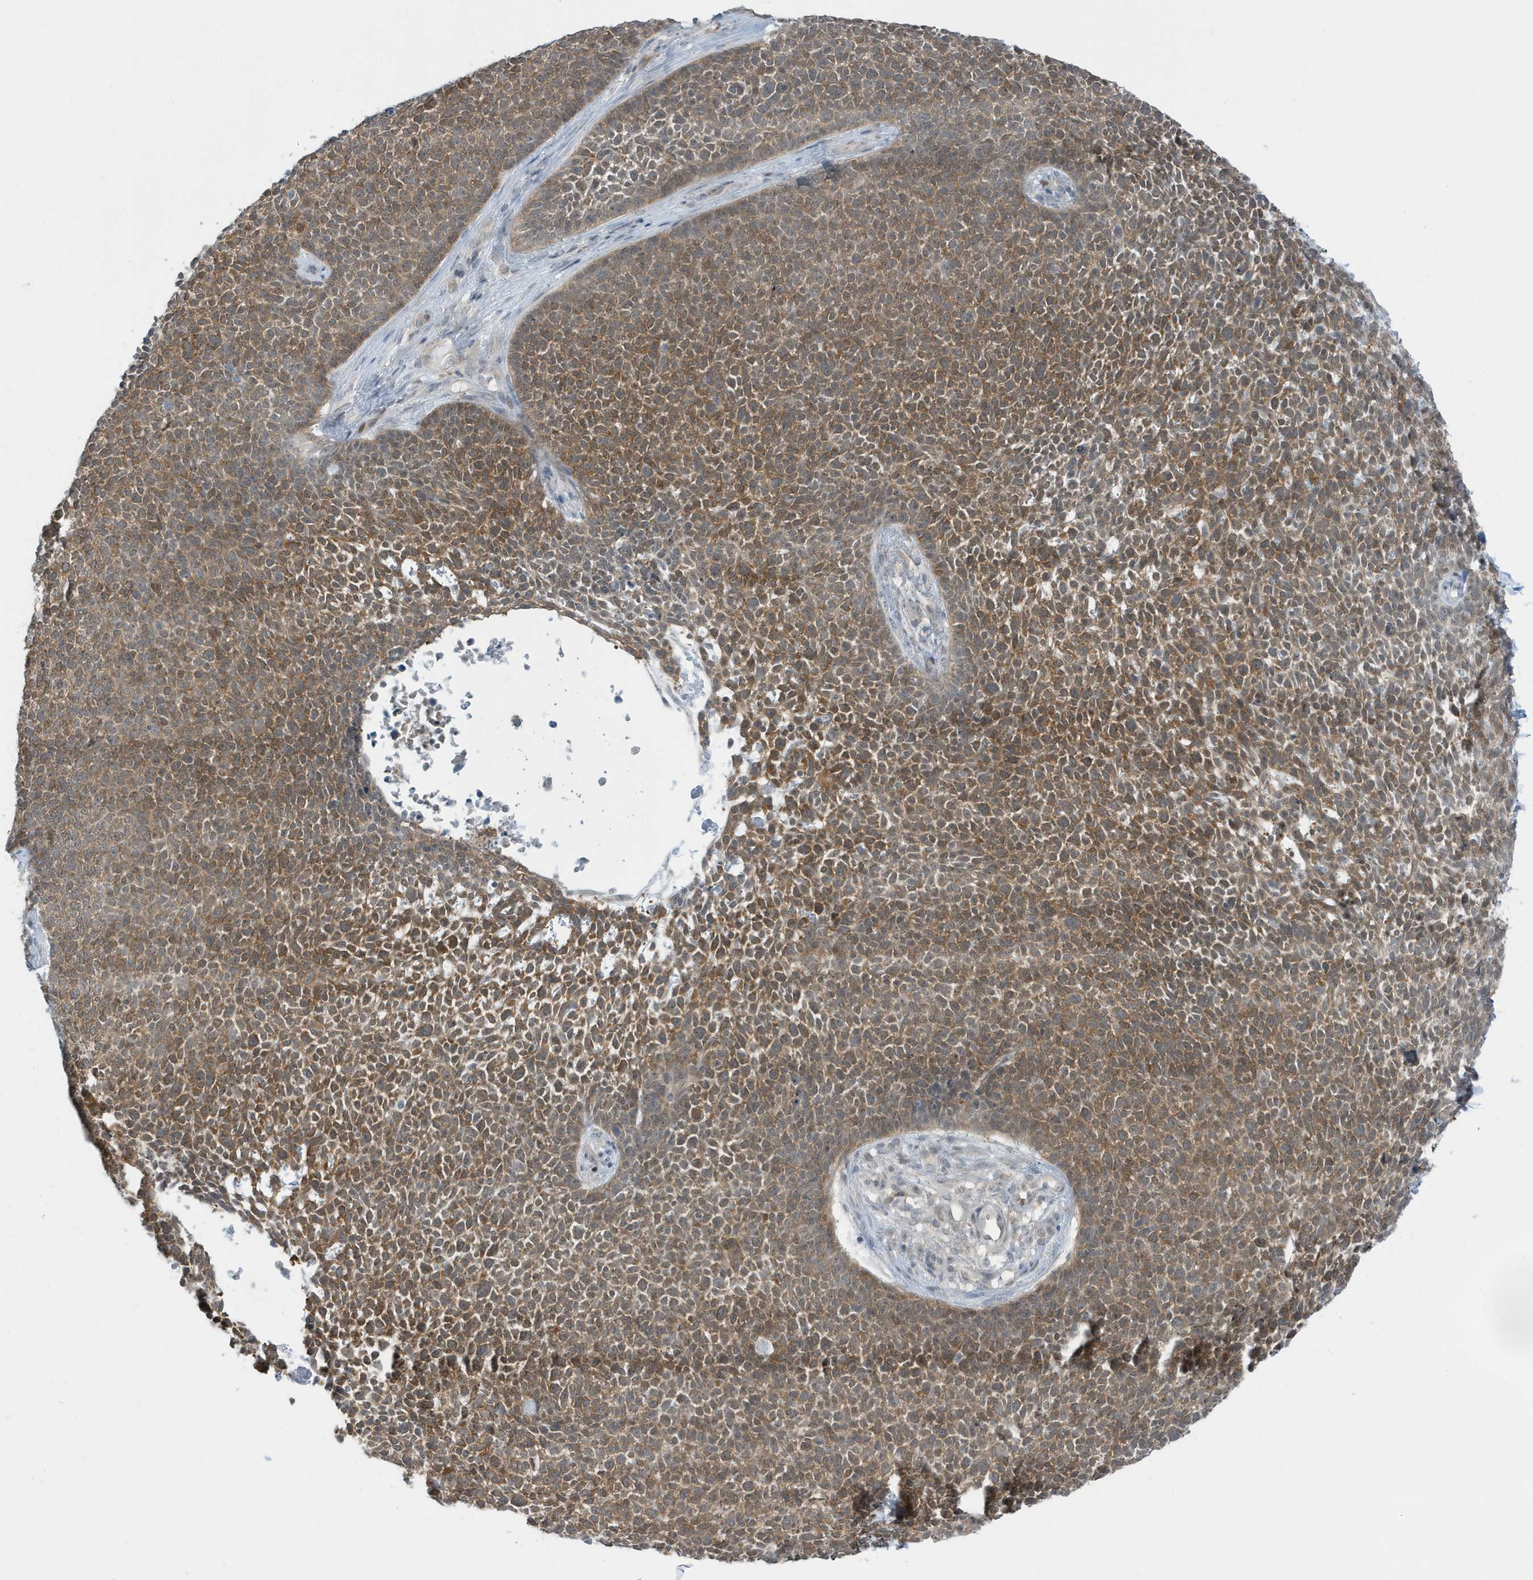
{"staining": {"intensity": "moderate", "quantity": ">75%", "location": "cytoplasmic/membranous"}, "tissue": "skin cancer", "cell_type": "Tumor cells", "image_type": "cancer", "snomed": [{"axis": "morphology", "description": "Basal cell carcinoma"}, {"axis": "topography", "description": "Skin"}], "caption": "About >75% of tumor cells in human skin cancer show moderate cytoplasmic/membranous protein positivity as visualized by brown immunohistochemical staining.", "gene": "OGA", "patient": {"sex": "female", "age": 84}}